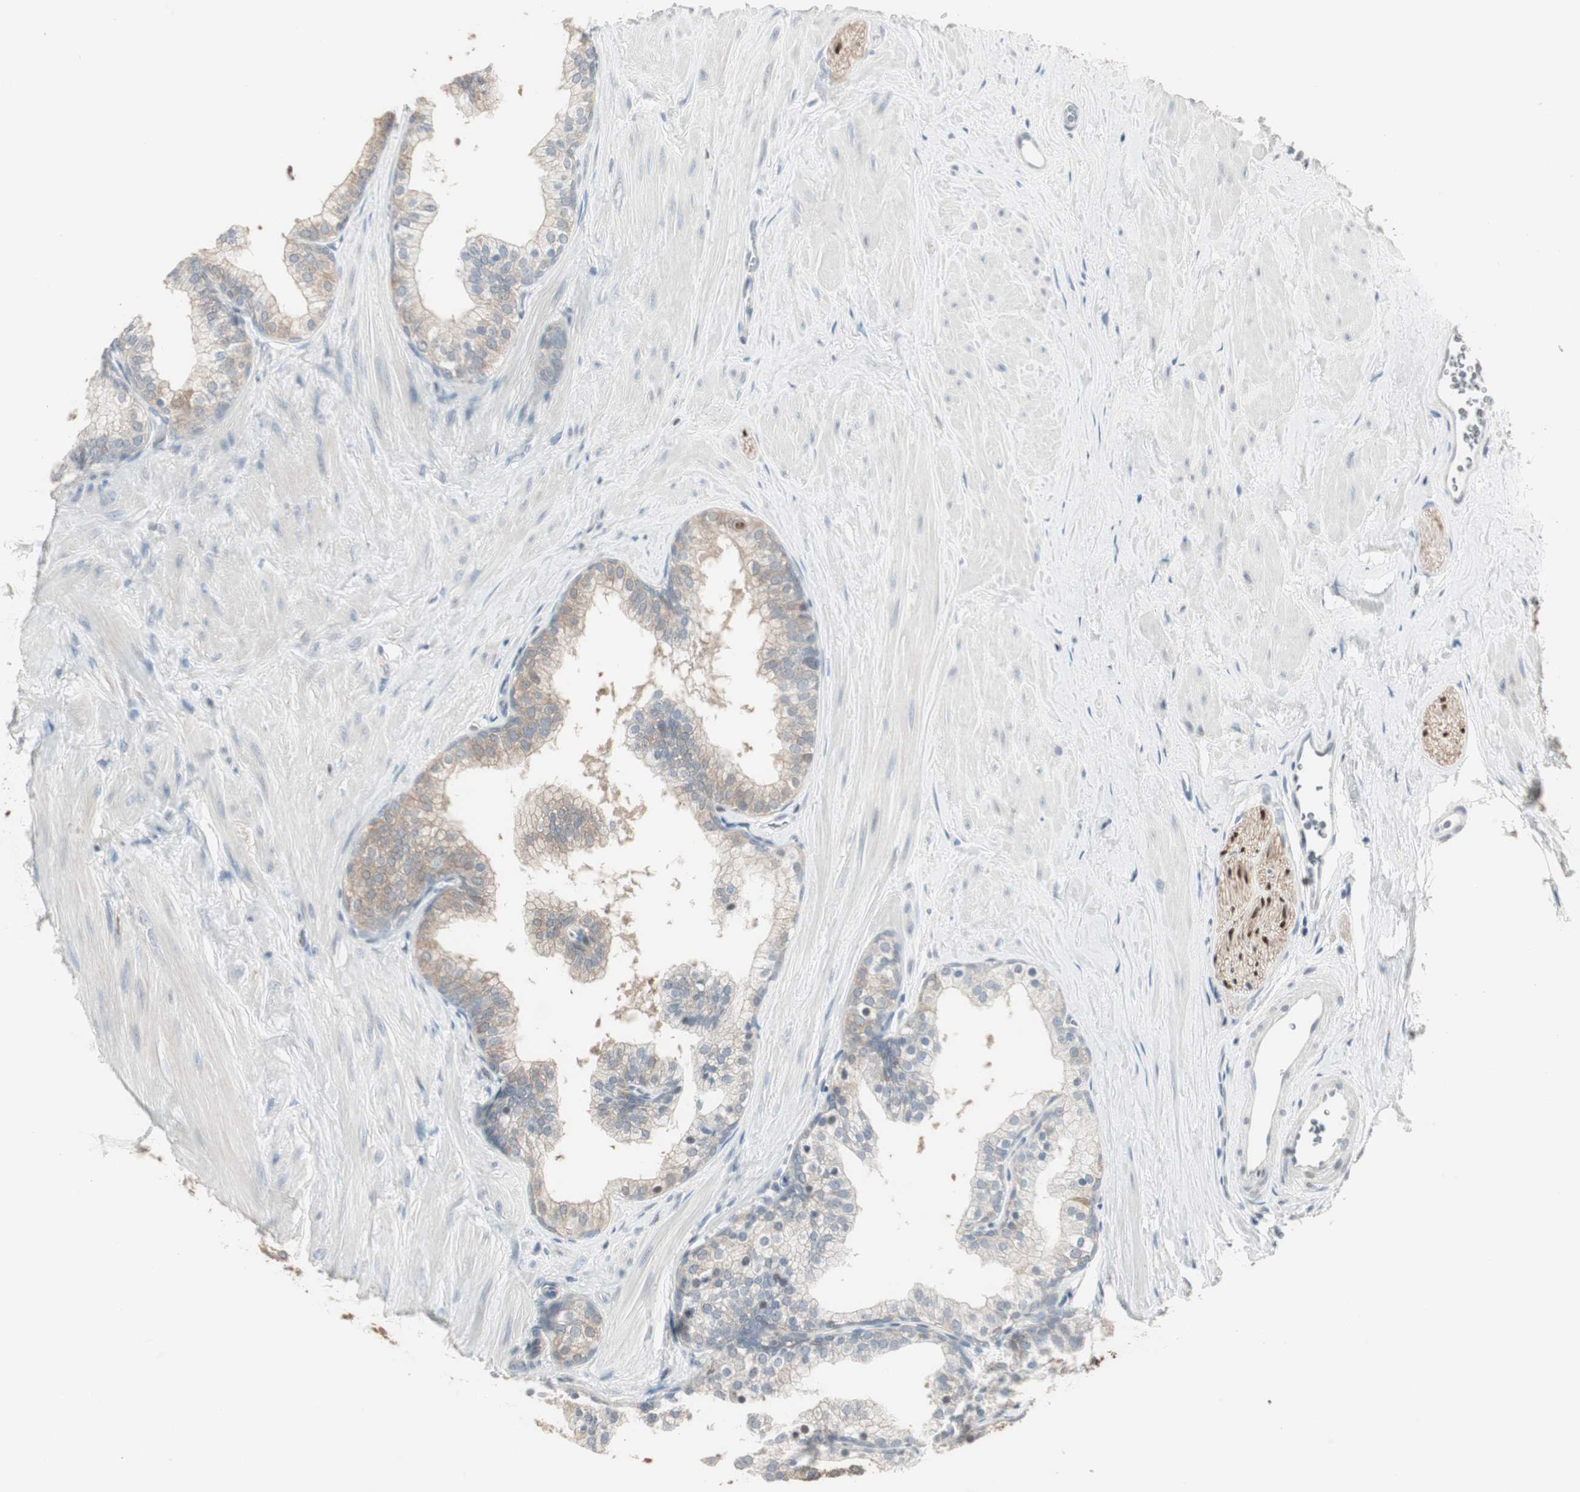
{"staining": {"intensity": "moderate", "quantity": "<25%", "location": "cytoplasmic/membranous"}, "tissue": "prostate", "cell_type": "Glandular cells", "image_type": "normal", "snomed": [{"axis": "morphology", "description": "Normal tissue, NOS"}, {"axis": "topography", "description": "Prostate"}], "caption": "The image exhibits a brown stain indicating the presence of a protein in the cytoplasmic/membranous of glandular cells in prostate. The staining was performed using DAB, with brown indicating positive protein expression. Nuclei are stained blue with hematoxylin.", "gene": "PDZK1", "patient": {"sex": "male", "age": 60}}